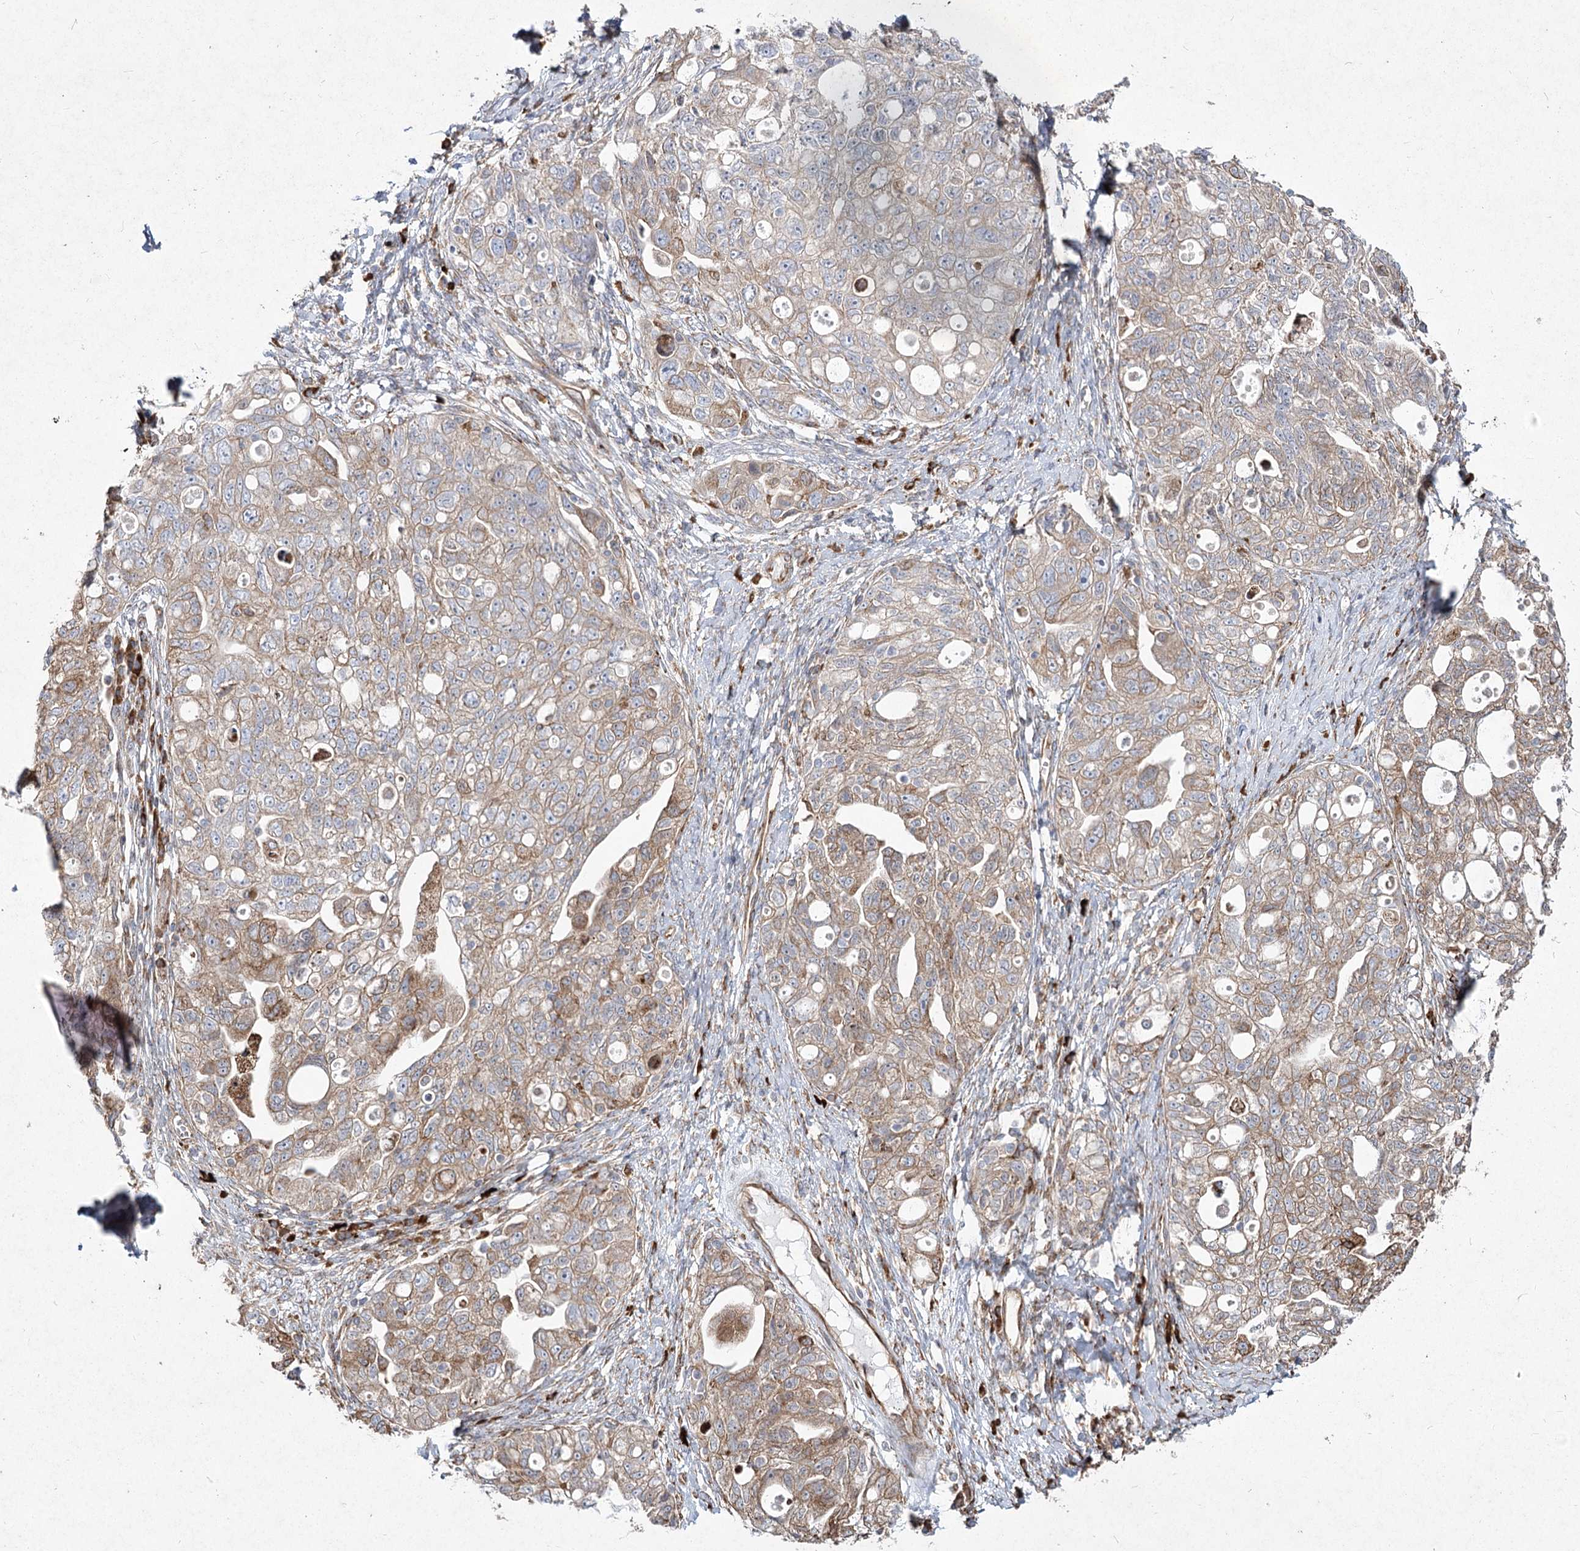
{"staining": {"intensity": "moderate", "quantity": "25%-75%", "location": "cytoplasmic/membranous"}, "tissue": "ovarian cancer", "cell_type": "Tumor cells", "image_type": "cancer", "snomed": [{"axis": "morphology", "description": "Carcinoma, NOS"}, {"axis": "morphology", "description": "Cystadenocarcinoma, serous, NOS"}, {"axis": "topography", "description": "Ovary"}], "caption": "Ovarian carcinoma stained for a protein demonstrates moderate cytoplasmic/membranous positivity in tumor cells. (brown staining indicates protein expression, while blue staining denotes nuclei).", "gene": "NHLRC2", "patient": {"sex": "female", "age": 69}}